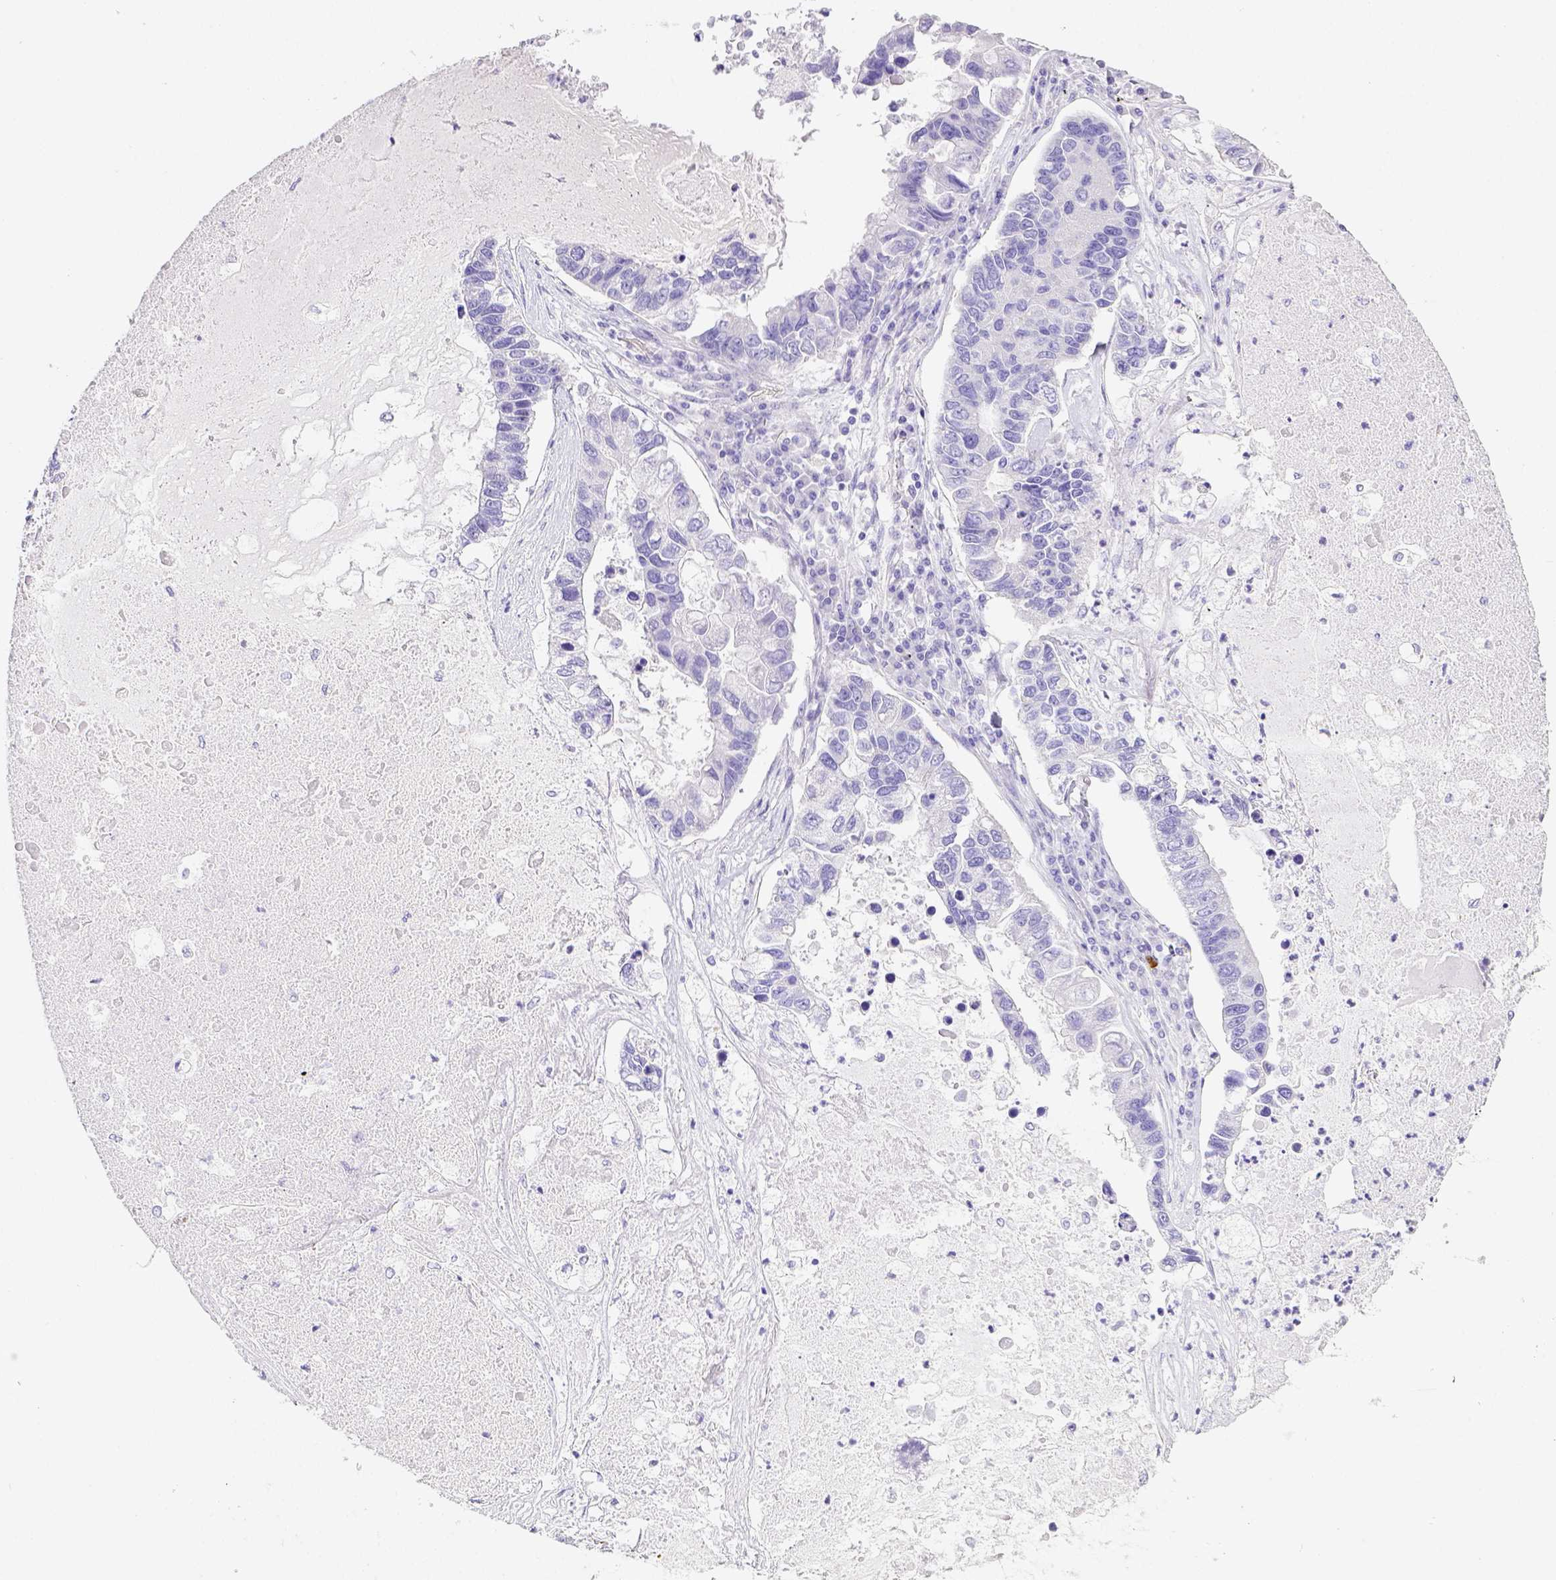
{"staining": {"intensity": "negative", "quantity": "none", "location": "none"}, "tissue": "lung cancer", "cell_type": "Tumor cells", "image_type": "cancer", "snomed": [{"axis": "morphology", "description": "Adenocarcinoma, NOS"}, {"axis": "topography", "description": "Bronchus"}, {"axis": "topography", "description": "Lung"}], "caption": "Immunohistochemistry of human lung cancer (adenocarcinoma) displays no positivity in tumor cells.", "gene": "ARHGAP36", "patient": {"sex": "female", "age": 51}}